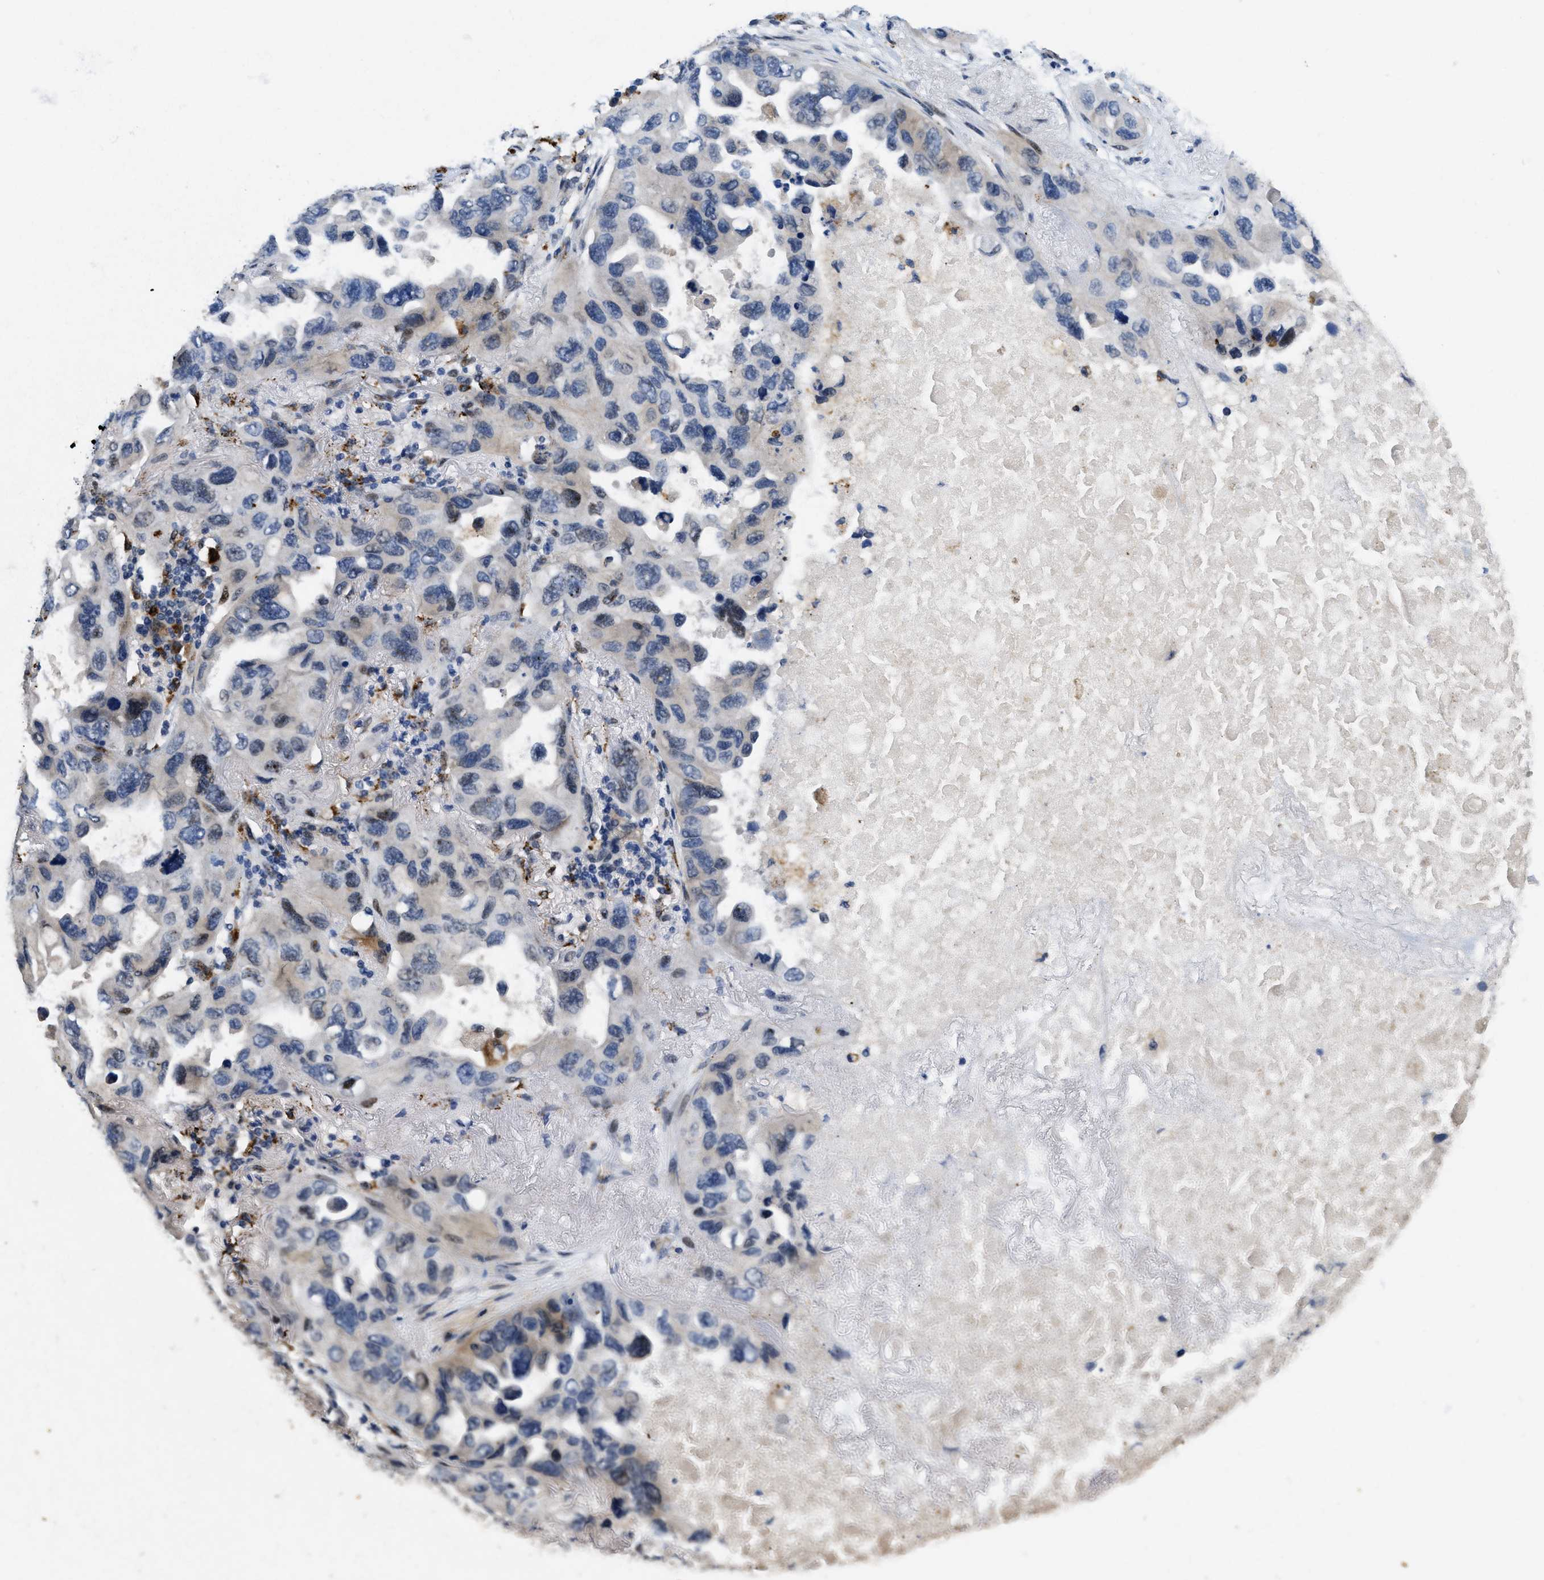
{"staining": {"intensity": "negative", "quantity": "none", "location": "none"}, "tissue": "lung cancer", "cell_type": "Tumor cells", "image_type": "cancer", "snomed": [{"axis": "morphology", "description": "Squamous cell carcinoma, NOS"}, {"axis": "topography", "description": "Lung"}], "caption": "There is no significant staining in tumor cells of lung cancer.", "gene": "BMPR2", "patient": {"sex": "female", "age": 73}}